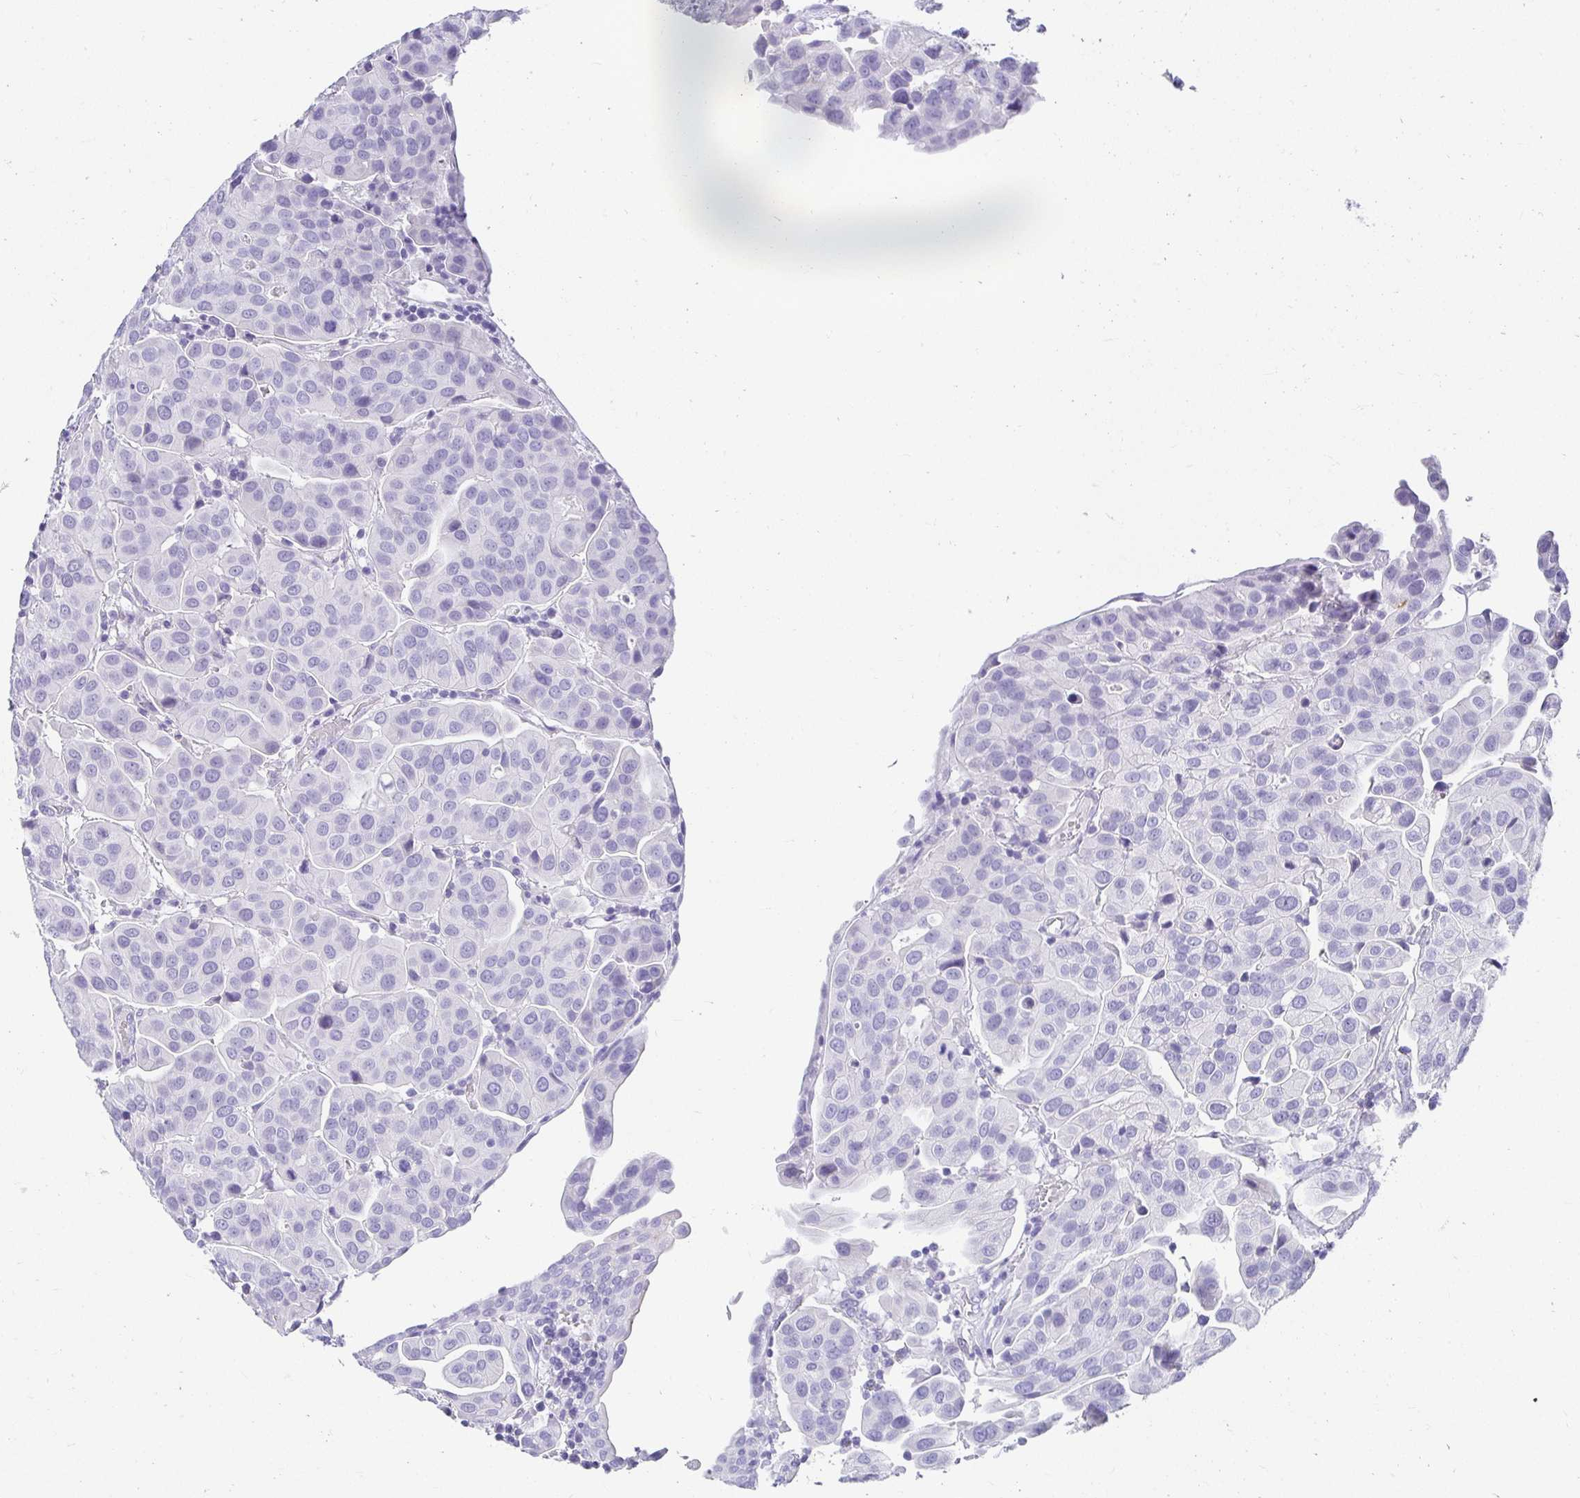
{"staining": {"intensity": "negative", "quantity": "none", "location": "none"}, "tissue": "renal cancer", "cell_type": "Tumor cells", "image_type": "cancer", "snomed": [{"axis": "morphology", "description": "Adenocarcinoma, NOS"}, {"axis": "topography", "description": "Urinary bladder"}], "caption": "Renal cancer stained for a protein using immunohistochemistry (IHC) displays no positivity tumor cells.", "gene": "CHAT", "patient": {"sex": "male", "age": 61}}